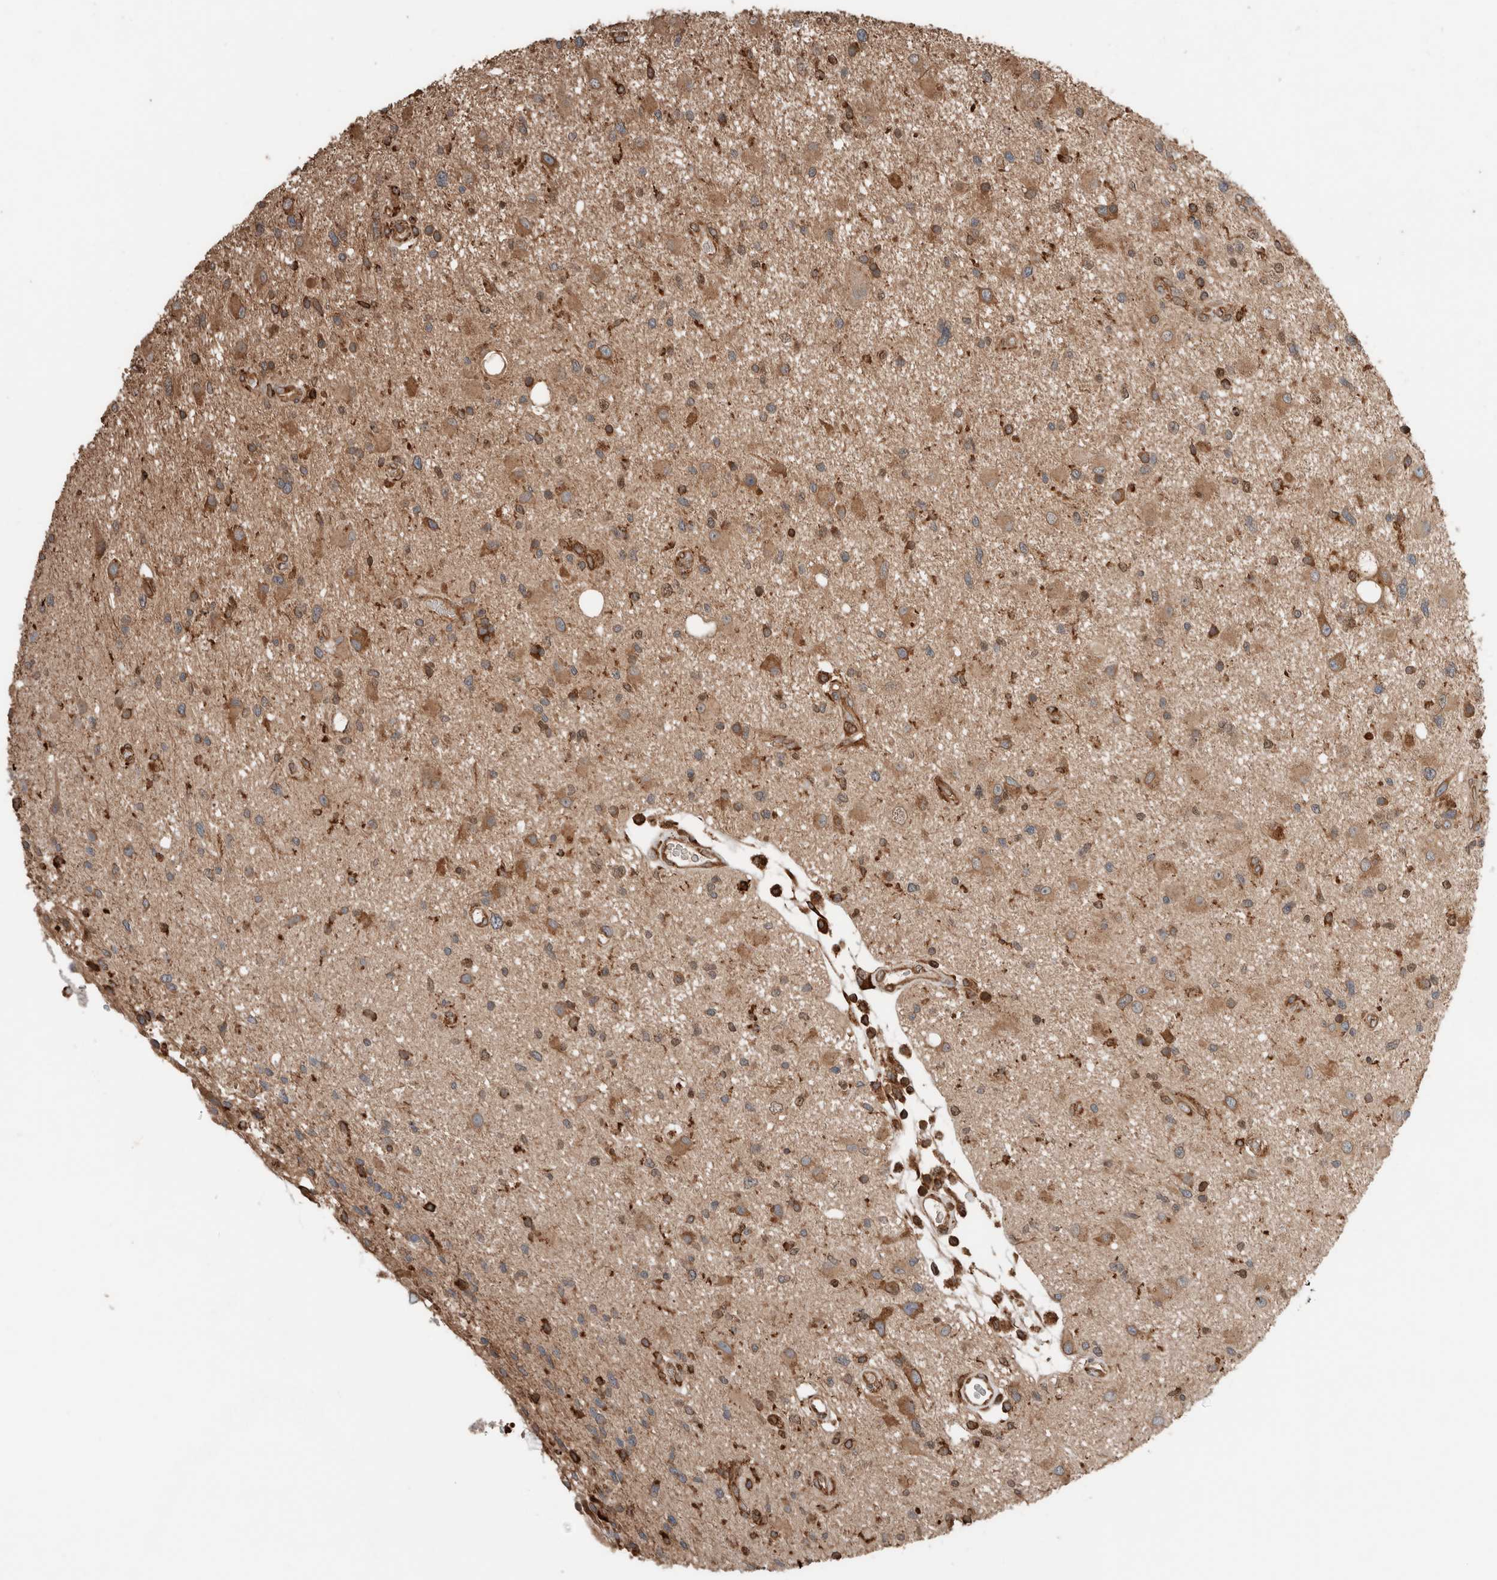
{"staining": {"intensity": "moderate", "quantity": "25%-75%", "location": "cytoplasmic/membranous"}, "tissue": "glioma", "cell_type": "Tumor cells", "image_type": "cancer", "snomed": [{"axis": "morphology", "description": "Glioma, malignant, High grade"}, {"axis": "topography", "description": "Brain"}], "caption": "Tumor cells reveal moderate cytoplasmic/membranous expression in approximately 25%-75% of cells in high-grade glioma (malignant). (brown staining indicates protein expression, while blue staining denotes nuclei).", "gene": "ERAP2", "patient": {"sex": "male", "age": 33}}